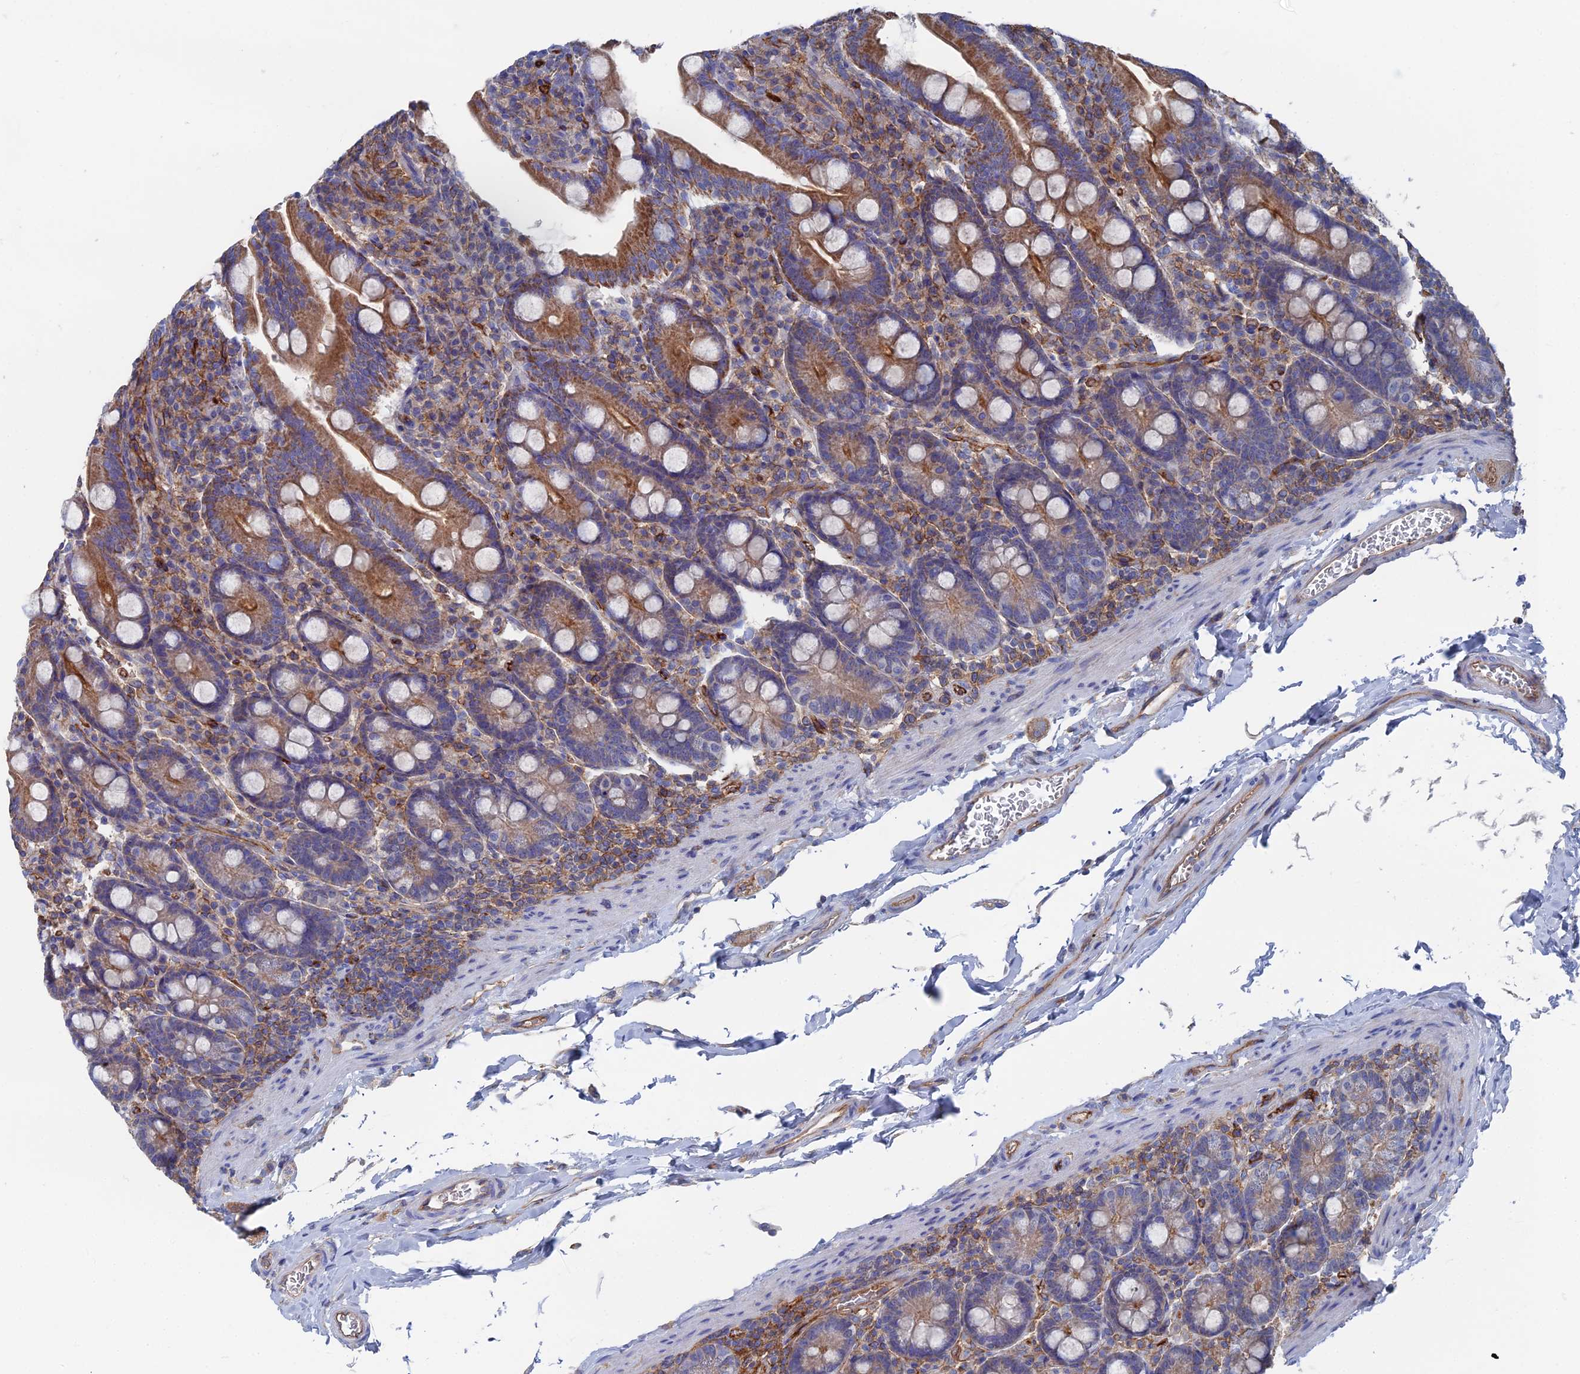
{"staining": {"intensity": "moderate", "quantity": ">75%", "location": "cytoplasmic/membranous"}, "tissue": "duodenum", "cell_type": "Glandular cells", "image_type": "normal", "snomed": [{"axis": "morphology", "description": "Normal tissue, NOS"}, {"axis": "topography", "description": "Duodenum"}], "caption": "Duodenum stained for a protein (brown) demonstrates moderate cytoplasmic/membranous positive expression in about >75% of glandular cells.", "gene": "SNX11", "patient": {"sex": "male", "age": 35}}